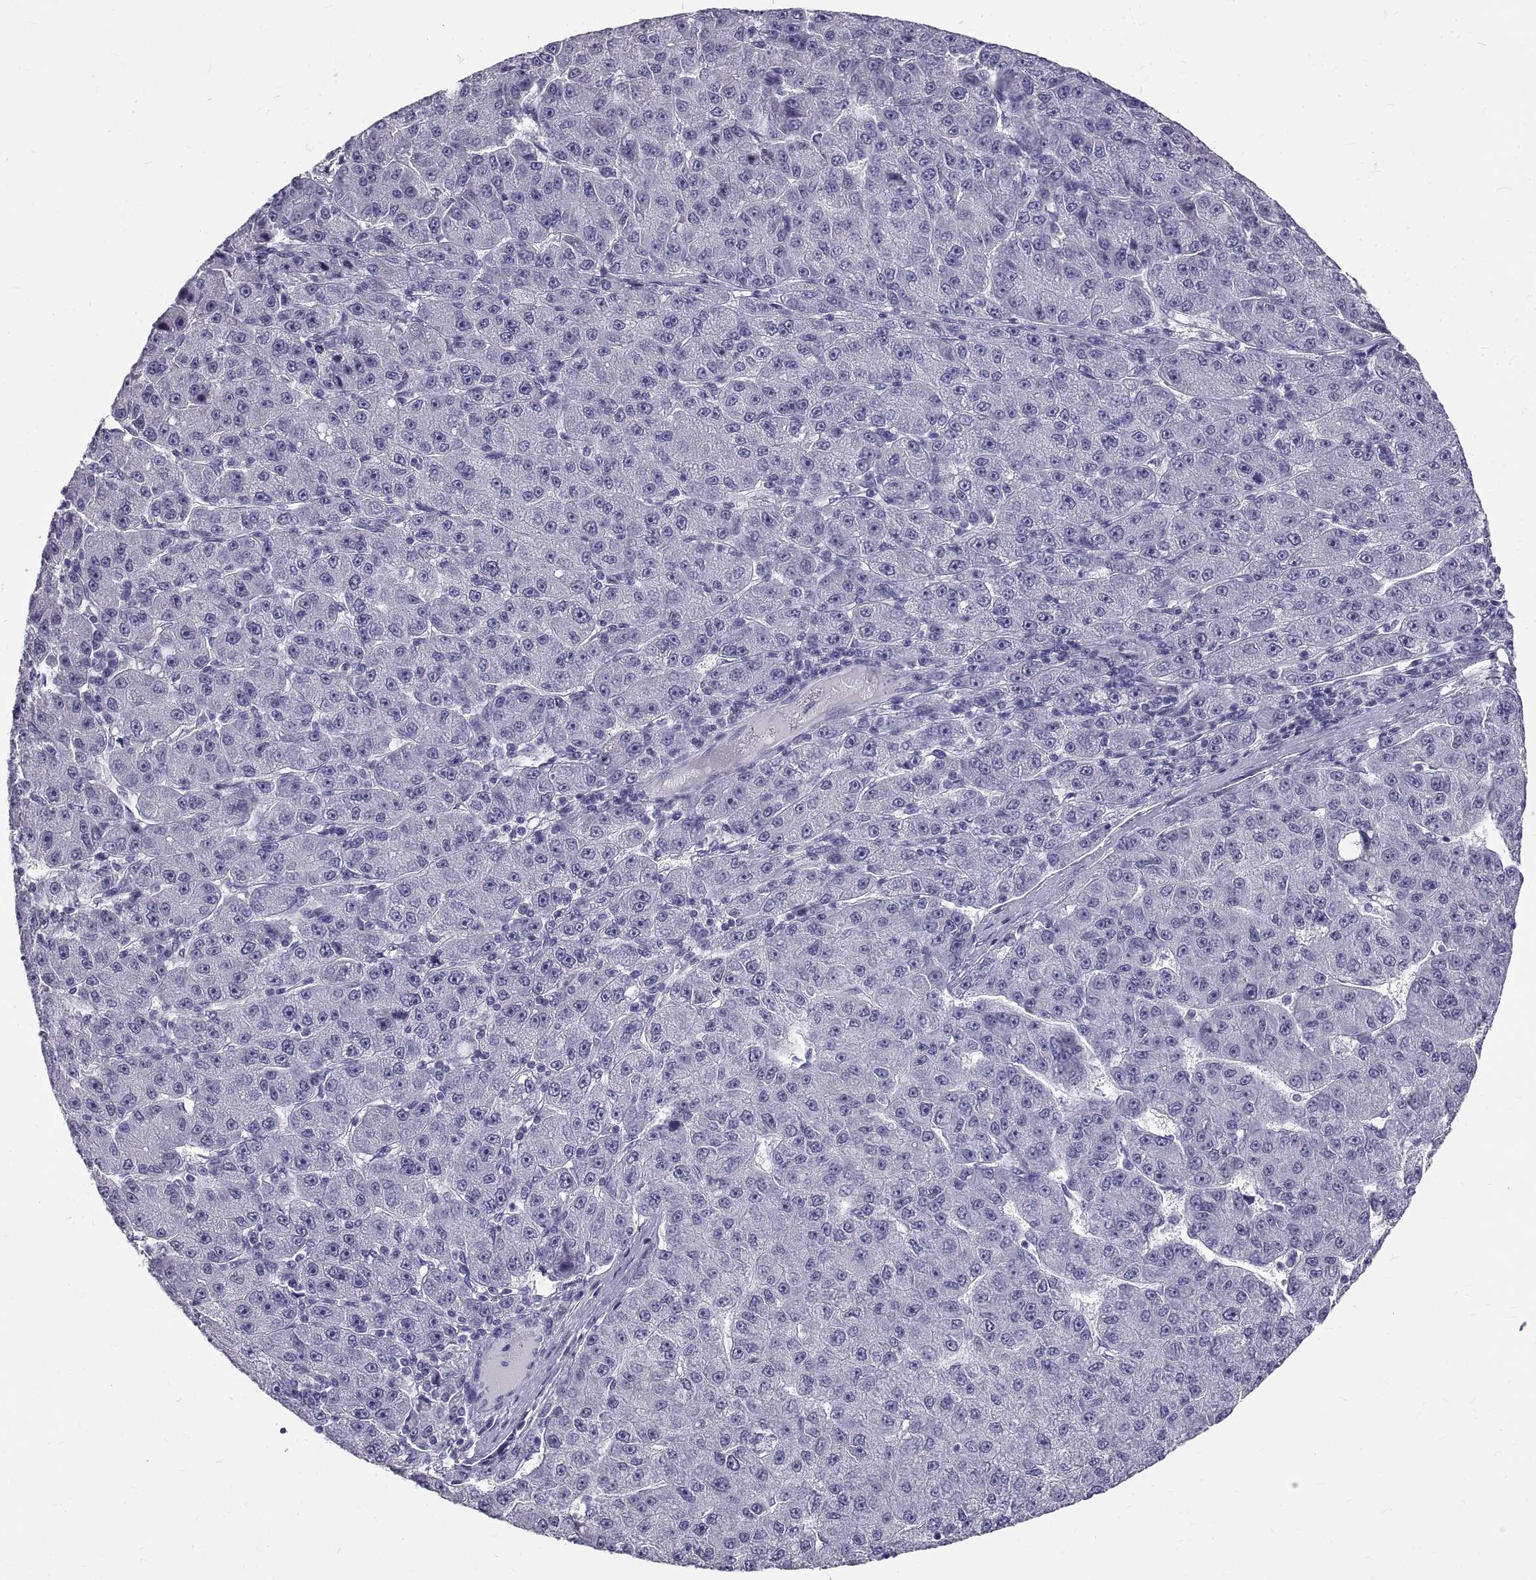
{"staining": {"intensity": "negative", "quantity": "none", "location": "none"}, "tissue": "liver cancer", "cell_type": "Tumor cells", "image_type": "cancer", "snomed": [{"axis": "morphology", "description": "Carcinoma, Hepatocellular, NOS"}, {"axis": "topography", "description": "Liver"}], "caption": "High power microscopy image of an IHC micrograph of liver cancer, revealing no significant staining in tumor cells.", "gene": "GNG12", "patient": {"sex": "male", "age": 67}}